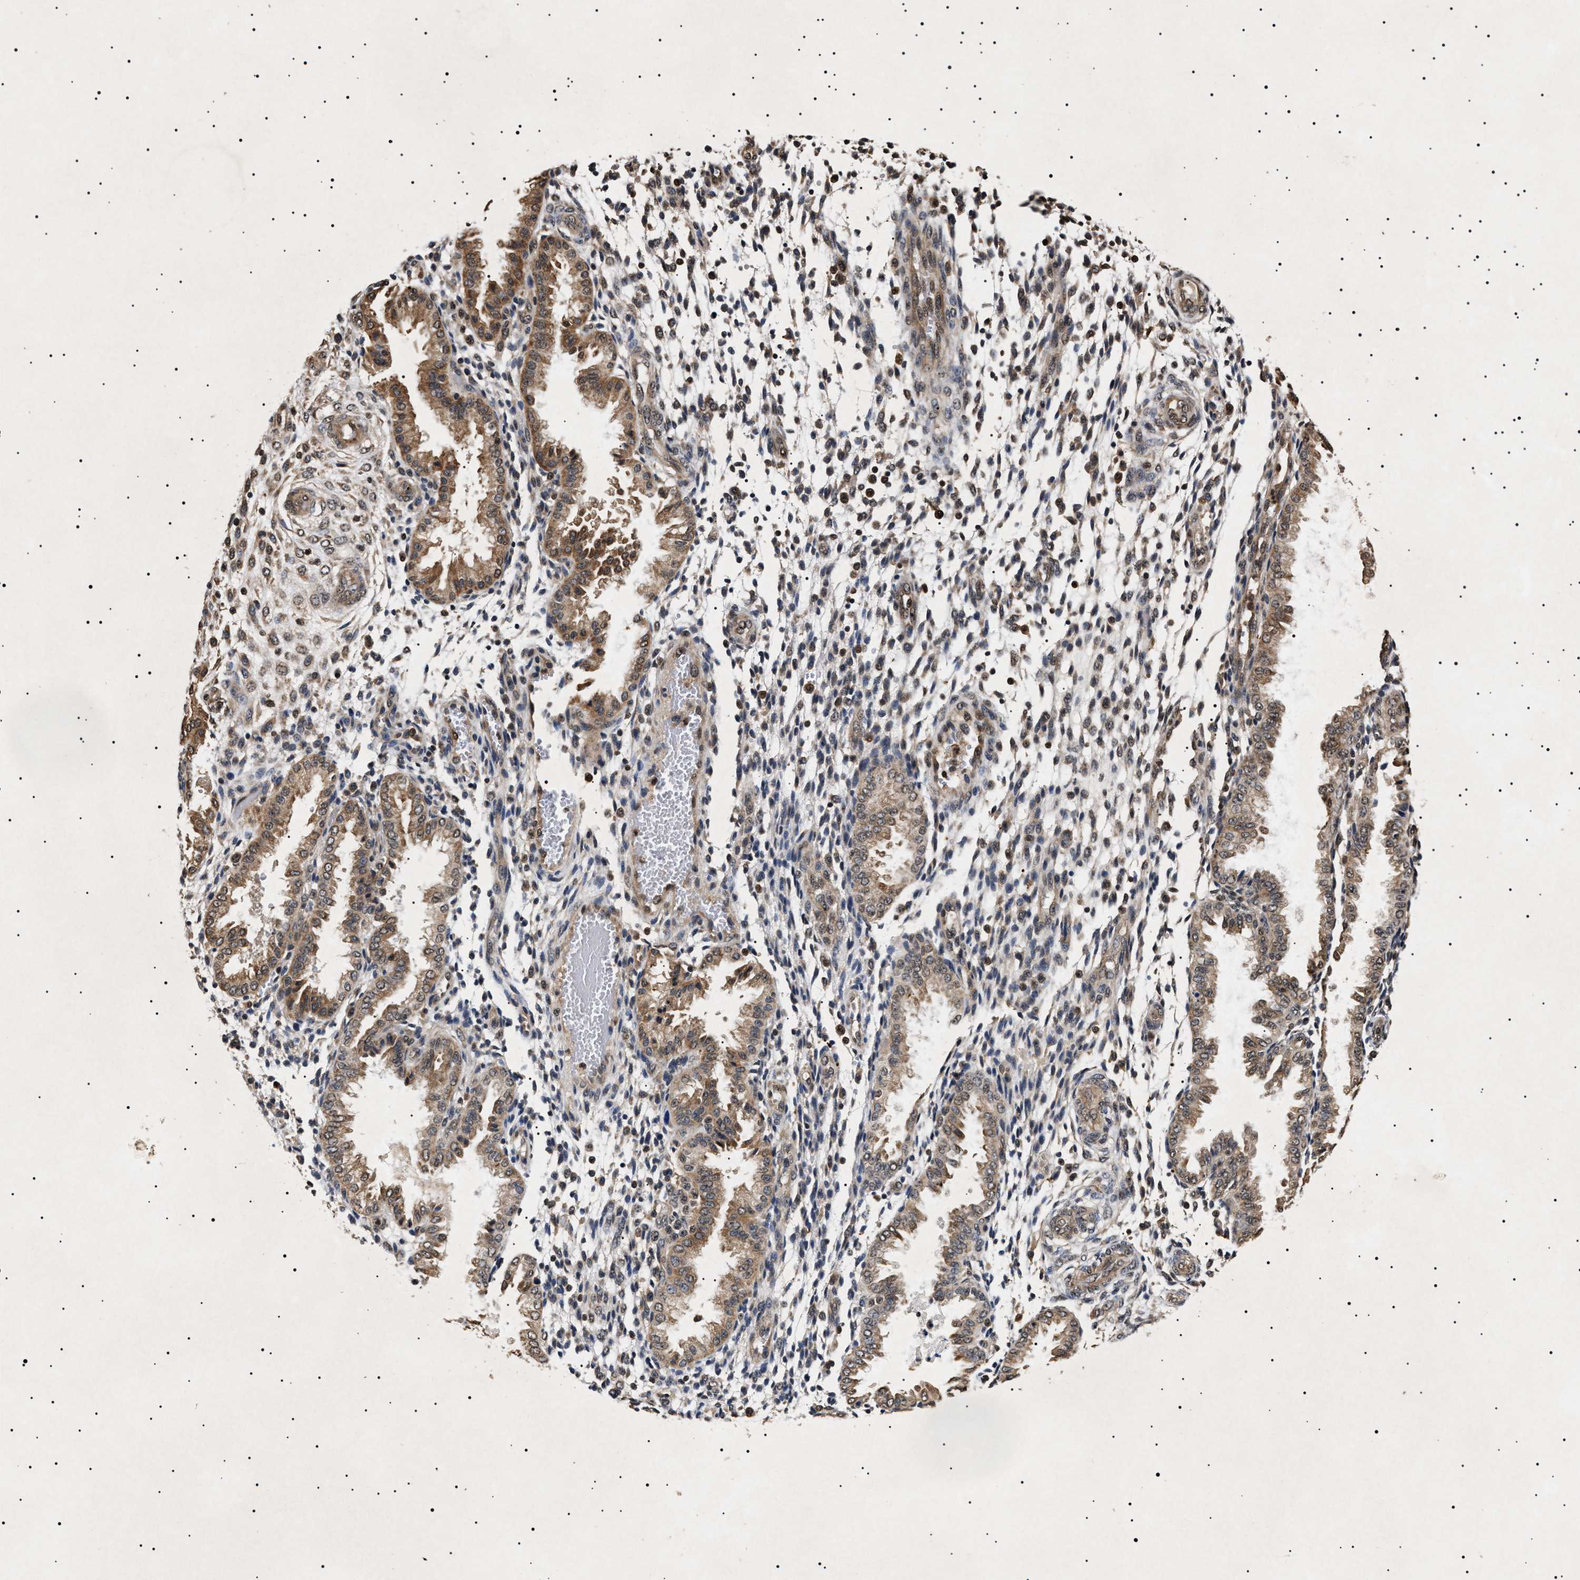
{"staining": {"intensity": "moderate", "quantity": "<25%", "location": "cytoplasmic/membranous,nuclear"}, "tissue": "endometrium", "cell_type": "Cells in endometrial stroma", "image_type": "normal", "snomed": [{"axis": "morphology", "description": "Normal tissue, NOS"}, {"axis": "topography", "description": "Endometrium"}], "caption": "Moderate cytoplasmic/membranous,nuclear positivity for a protein is present in approximately <25% of cells in endometrial stroma of benign endometrium using immunohistochemistry (IHC).", "gene": "KIF21A", "patient": {"sex": "female", "age": 33}}